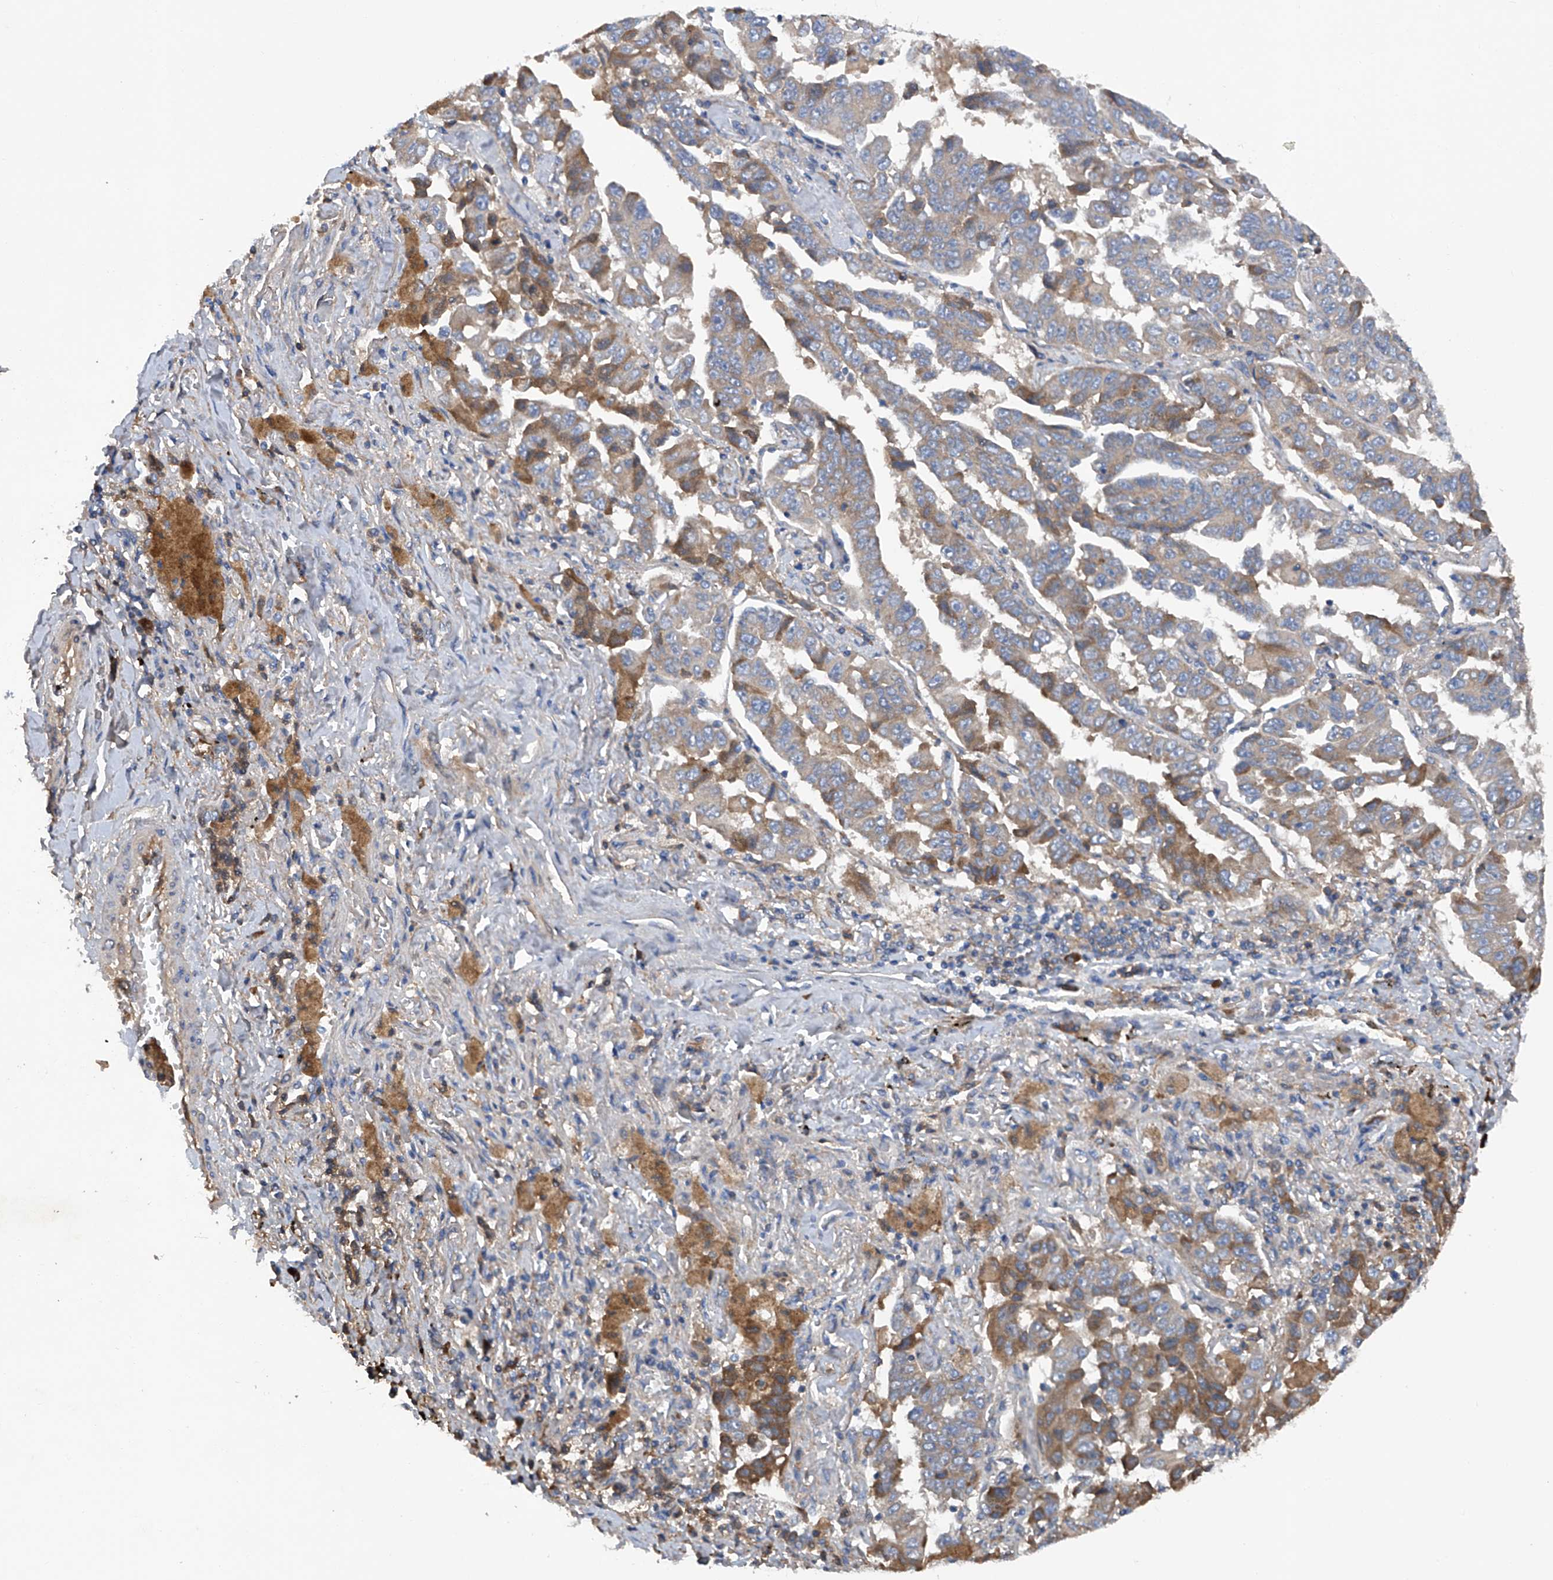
{"staining": {"intensity": "moderate", "quantity": "25%-75%", "location": "cytoplasmic/membranous"}, "tissue": "lung cancer", "cell_type": "Tumor cells", "image_type": "cancer", "snomed": [{"axis": "morphology", "description": "Adenocarcinoma, NOS"}, {"axis": "topography", "description": "Lung"}], "caption": "Lung adenocarcinoma tissue demonstrates moderate cytoplasmic/membranous expression in approximately 25%-75% of tumor cells, visualized by immunohistochemistry.", "gene": "ASCC3", "patient": {"sex": "female", "age": 51}}